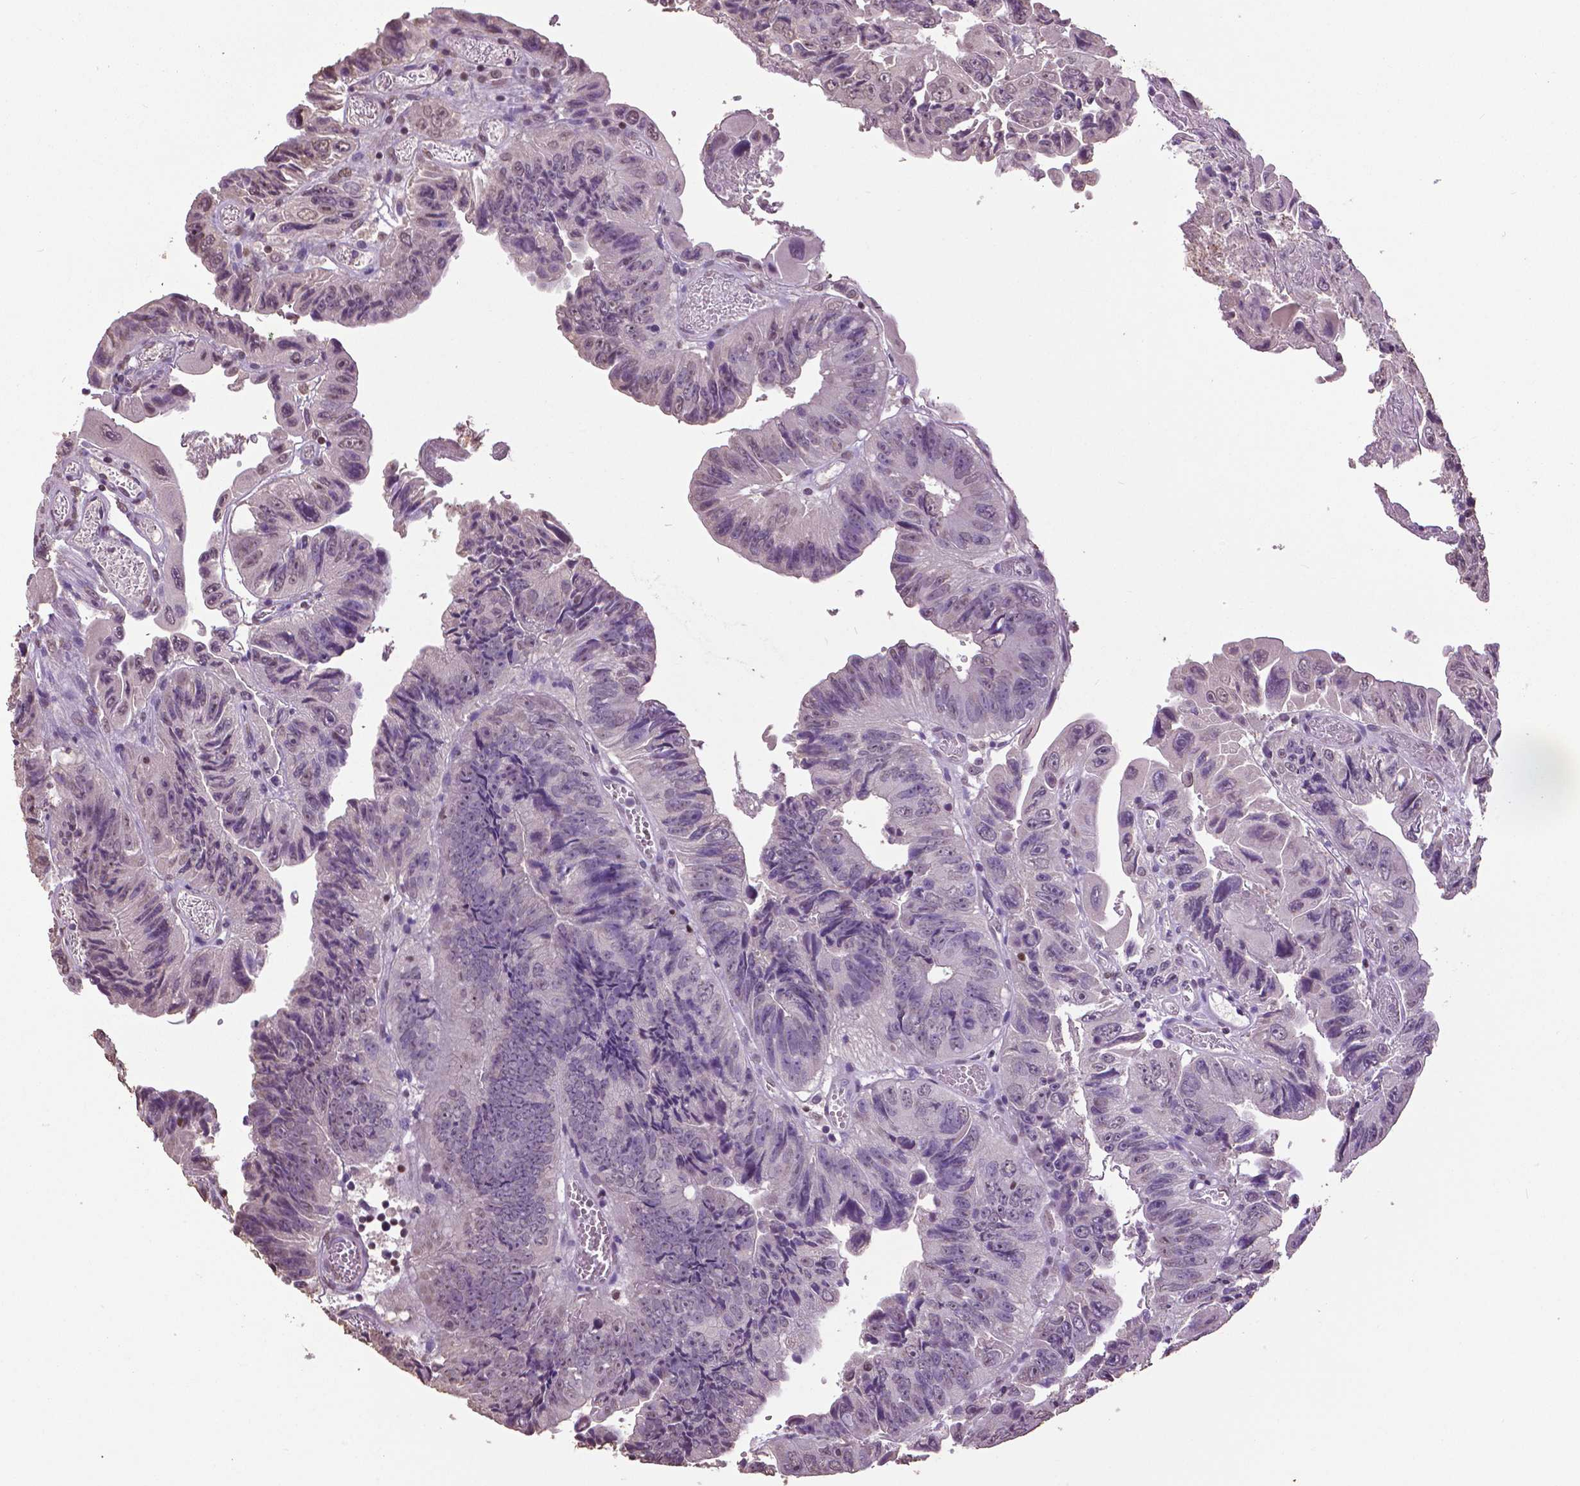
{"staining": {"intensity": "negative", "quantity": "none", "location": "none"}, "tissue": "colorectal cancer", "cell_type": "Tumor cells", "image_type": "cancer", "snomed": [{"axis": "morphology", "description": "Adenocarcinoma, NOS"}, {"axis": "topography", "description": "Colon"}], "caption": "Immunohistochemistry image of neoplastic tissue: human adenocarcinoma (colorectal) stained with DAB displays no significant protein expression in tumor cells.", "gene": "RUNX3", "patient": {"sex": "female", "age": 84}}